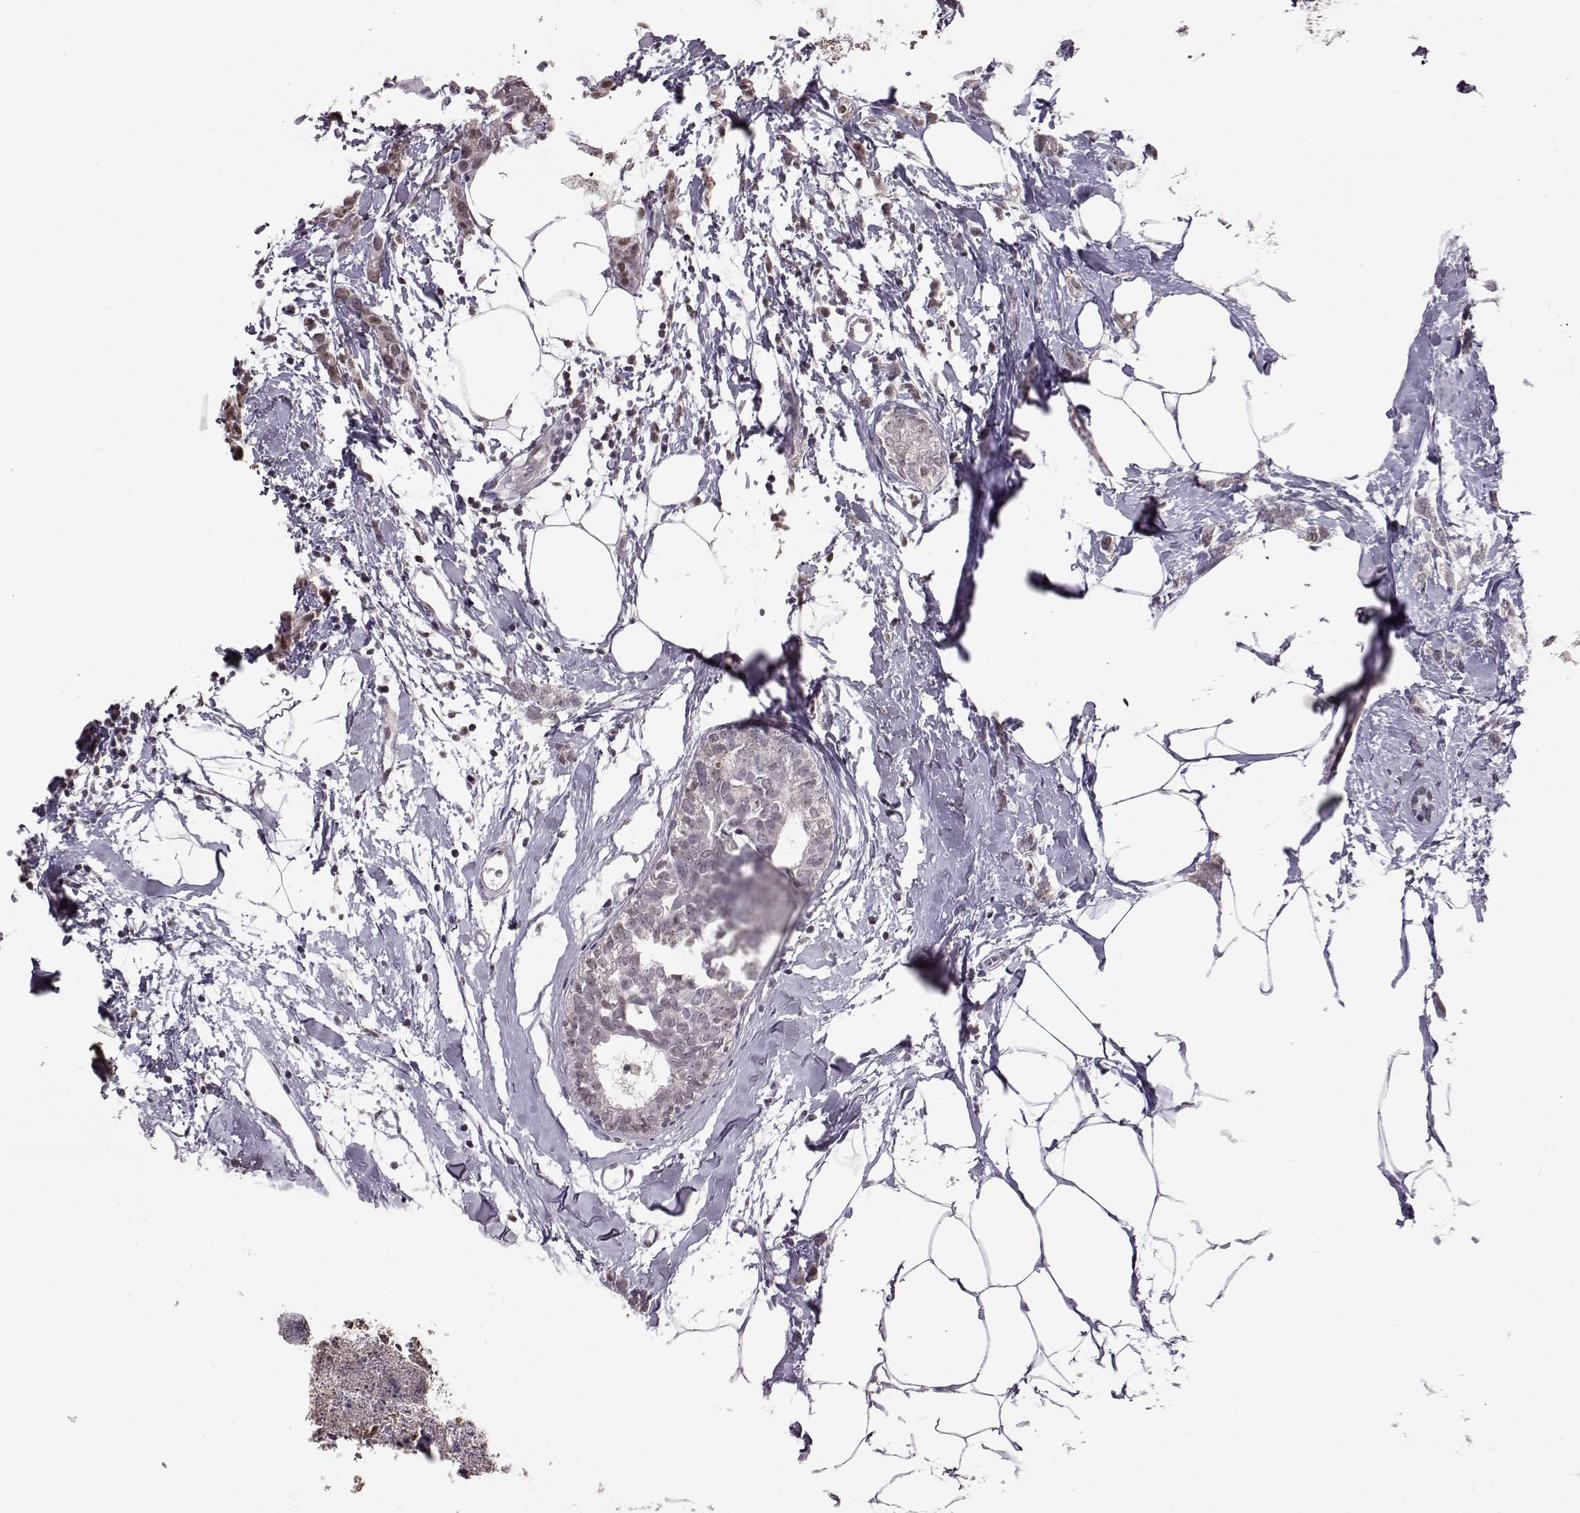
{"staining": {"intensity": "weak", "quantity": "25%-75%", "location": "nuclear"}, "tissue": "breast cancer", "cell_type": "Tumor cells", "image_type": "cancer", "snomed": [{"axis": "morphology", "description": "Duct carcinoma"}, {"axis": "topography", "description": "Breast"}], "caption": "Immunohistochemistry (DAB (3,3'-diaminobenzidine)) staining of human breast cancer (infiltrating ductal carcinoma) shows weak nuclear protein staining in approximately 25%-75% of tumor cells.", "gene": "ALDH3A1", "patient": {"sex": "female", "age": 40}}